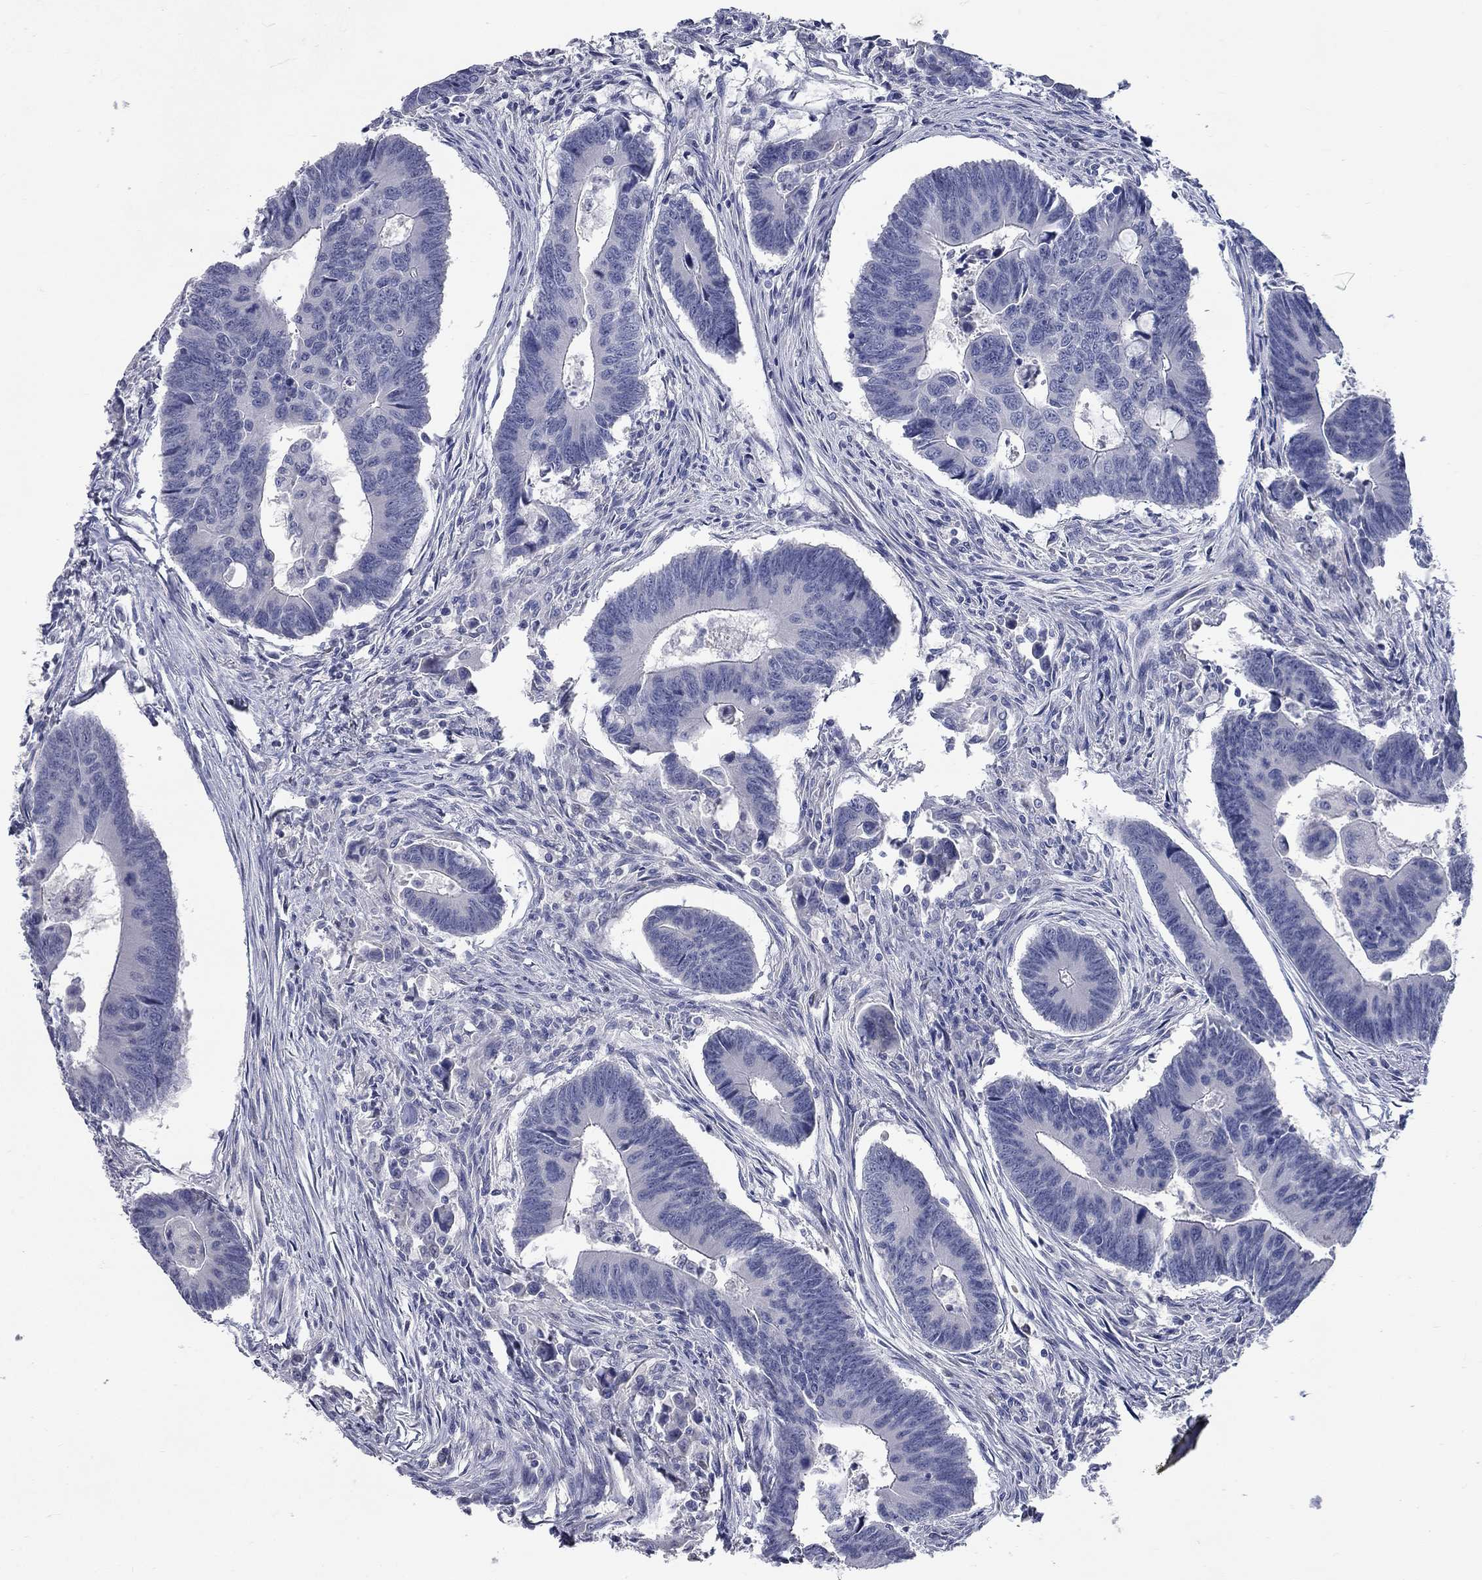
{"staining": {"intensity": "negative", "quantity": "none", "location": "none"}, "tissue": "colorectal cancer", "cell_type": "Tumor cells", "image_type": "cancer", "snomed": [{"axis": "morphology", "description": "Adenocarcinoma, NOS"}, {"axis": "topography", "description": "Rectum"}], "caption": "IHC photomicrograph of colorectal adenocarcinoma stained for a protein (brown), which reveals no positivity in tumor cells.", "gene": "SYT12", "patient": {"sex": "male", "age": 67}}